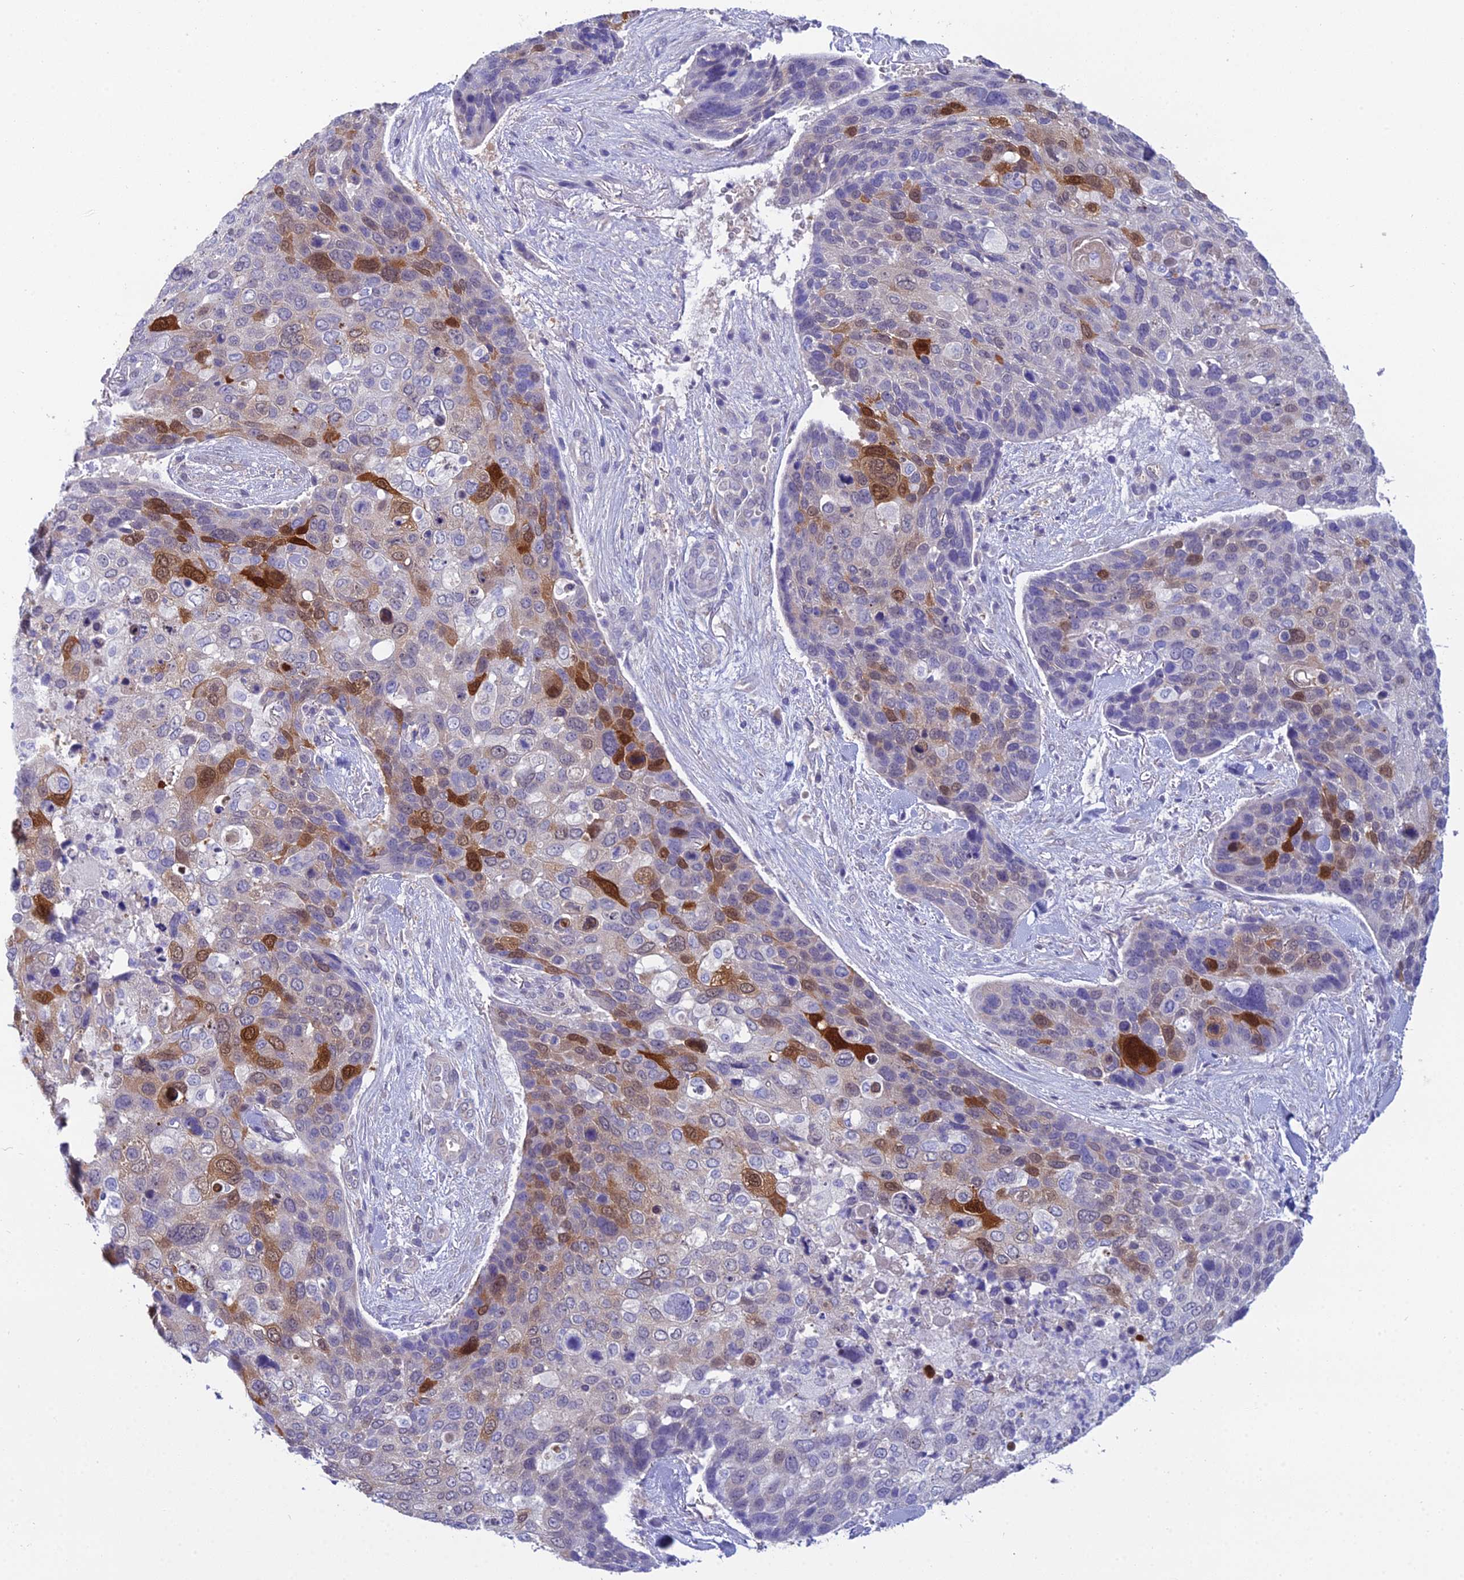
{"staining": {"intensity": "strong", "quantity": "<25%", "location": "cytoplasmic/membranous"}, "tissue": "skin cancer", "cell_type": "Tumor cells", "image_type": "cancer", "snomed": [{"axis": "morphology", "description": "Basal cell carcinoma"}, {"axis": "topography", "description": "Skin"}], "caption": "Immunohistochemistry (IHC) micrograph of human skin cancer (basal cell carcinoma) stained for a protein (brown), which demonstrates medium levels of strong cytoplasmic/membranous expression in approximately <25% of tumor cells.", "gene": "GNPNAT1", "patient": {"sex": "female", "age": 74}}